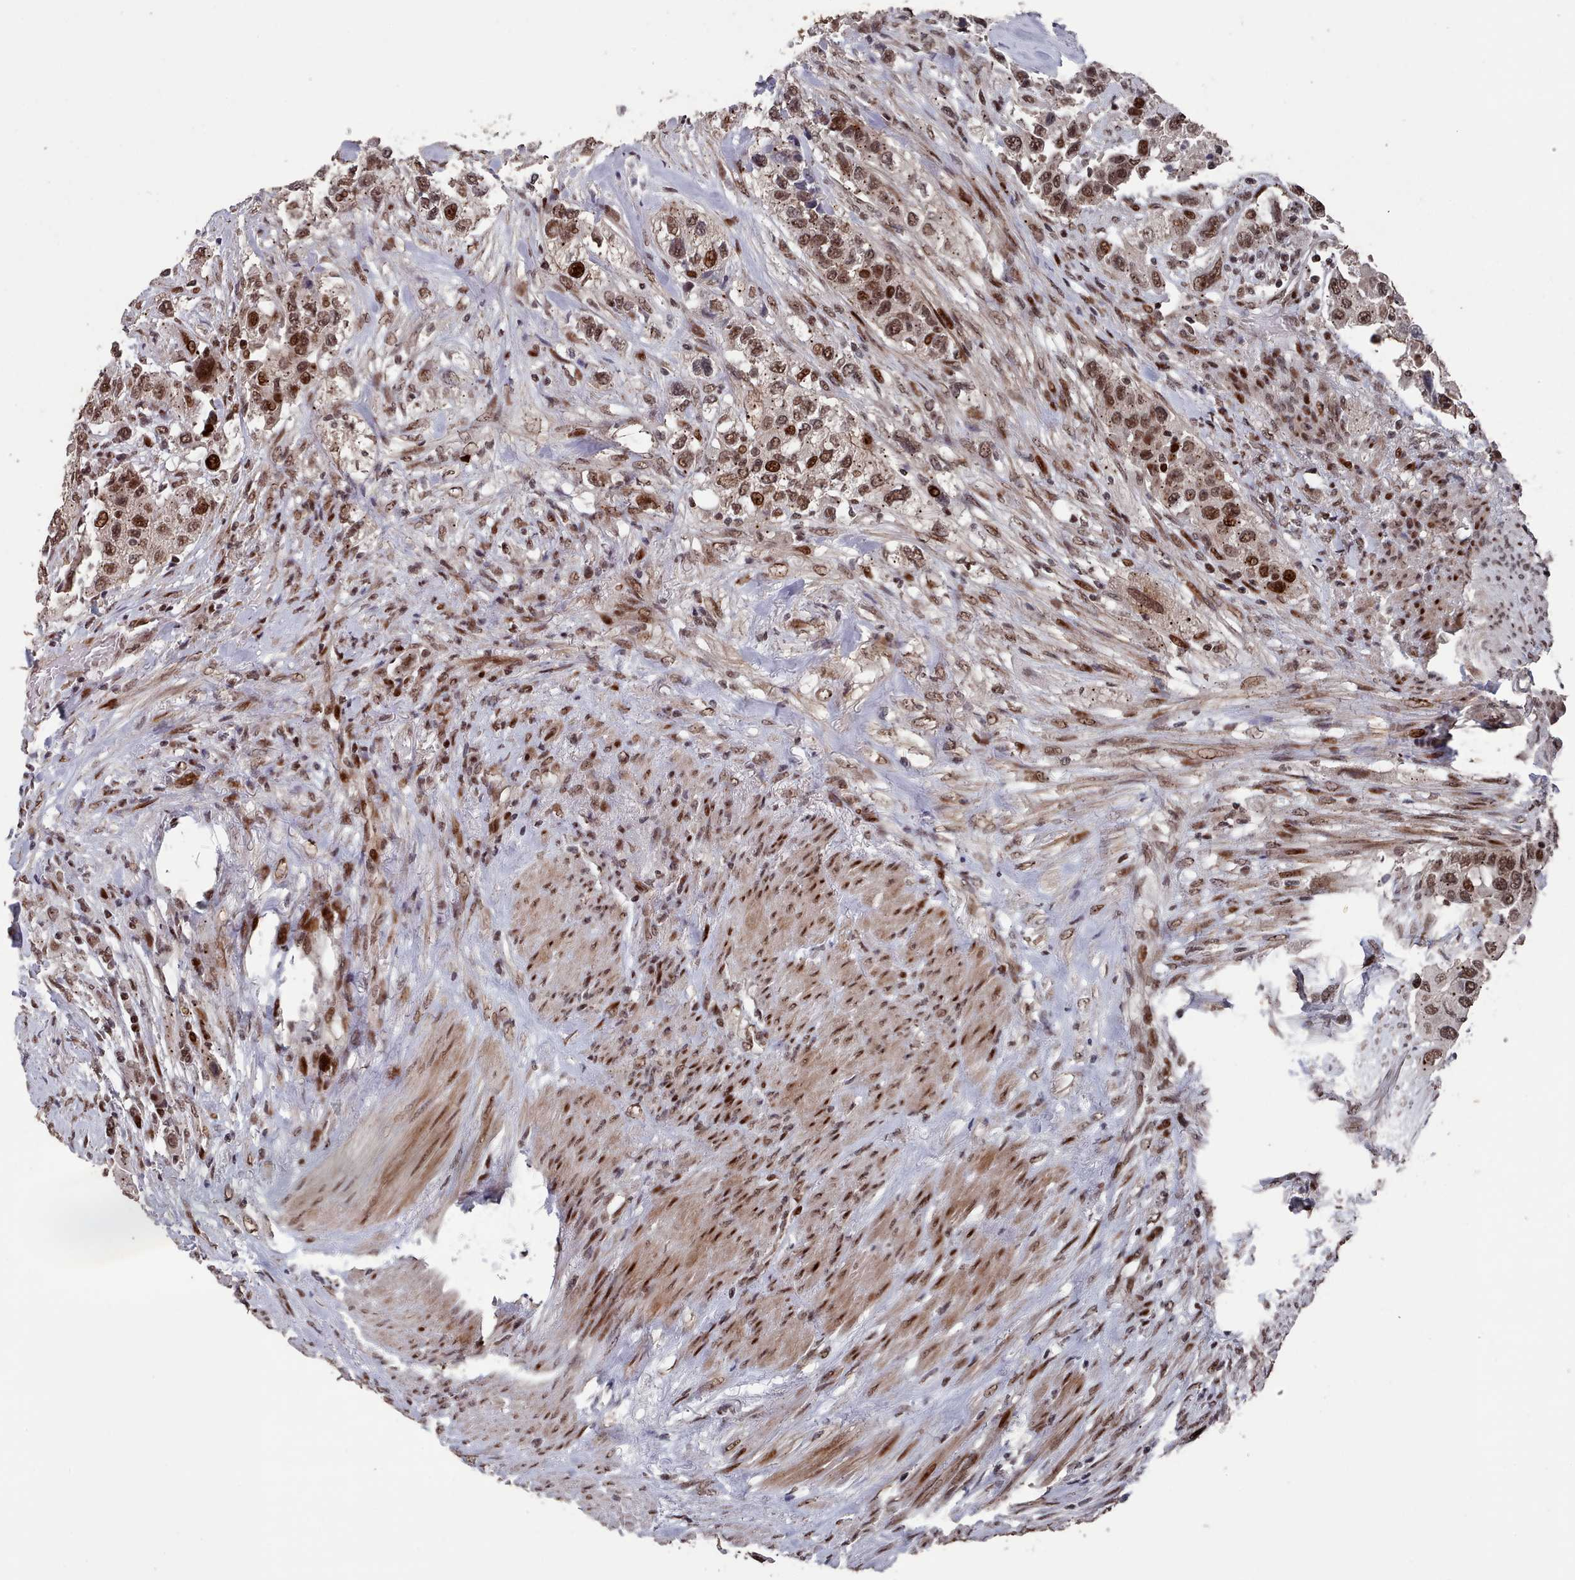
{"staining": {"intensity": "strong", "quantity": ">75%", "location": "cytoplasmic/membranous,nuclear"}, "tissue": "urothelial cancer", "cell_type": "Tumor cells", "image_type": "cancer", "snomed": [{"axis": "morphology", "description": "Urothelial carcinoma, High grade"}, {"axis": "topography", "description": "Urinary bladder"}], "caption": "Immunohistochemical staining of human urothelial carcinoma (high-grade) demonstrates strong cytoplasmic/membranous and nuclear protein staining in approximately >75% of tumor cells.", "gene": "PNRC2", "patient": {"sex": "female", "age": 80}}